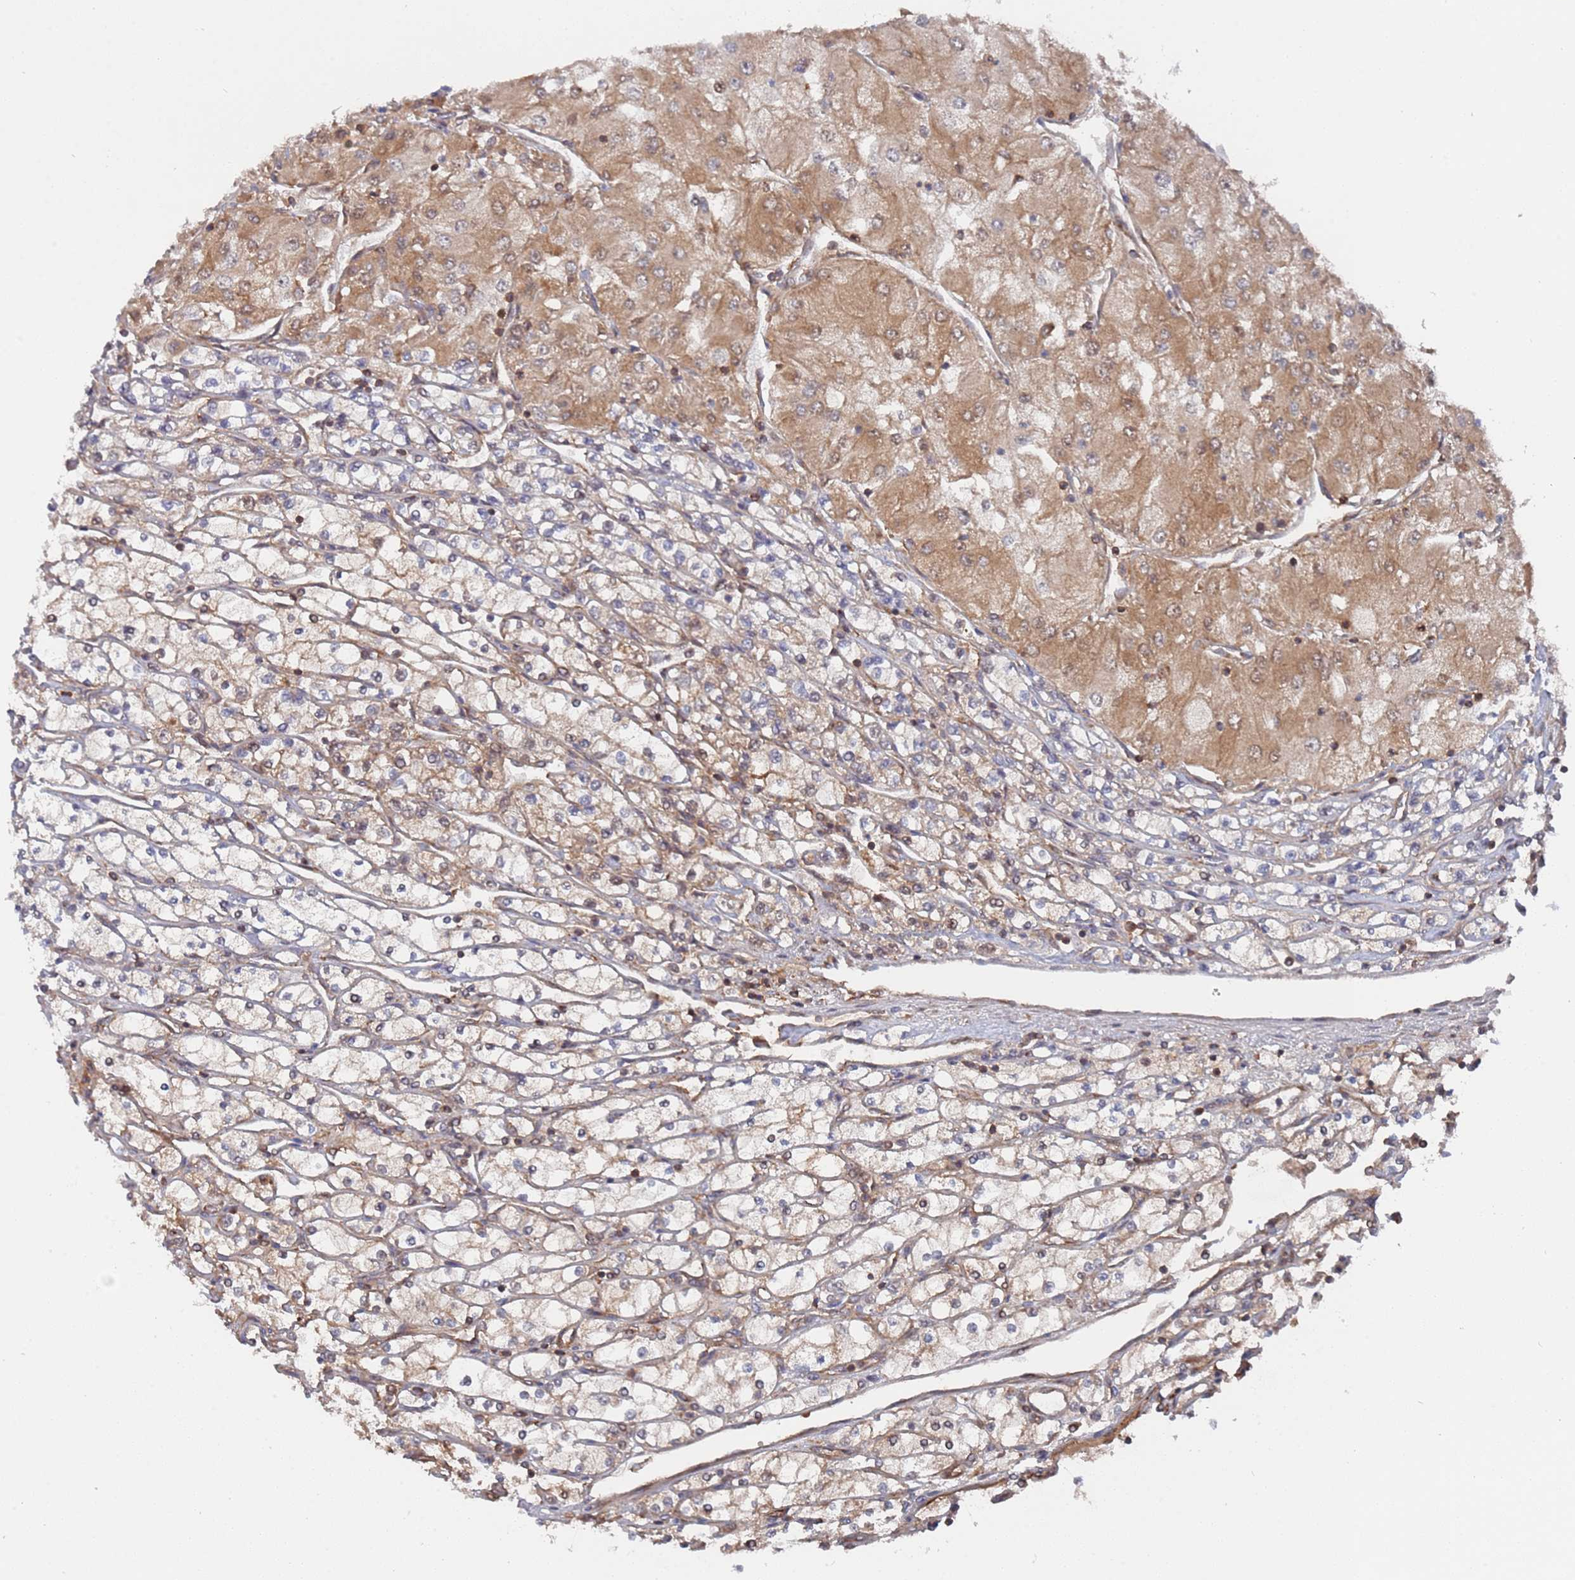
{"staining": {"intensity": "moderate", "quantity": "25%-75%", "location": "cytoplasmic/membranous"}, "tissue": "renal cancer", "cell_type": "Tumor cells", "image_type": "cancer", "snomed": [{"axis": "morphology", "description": "Adenocarcinoma, NOS"}, {"axis": "topography", "description": "Kidney"}], "caption": "Moderate cytoplasmic/membranous expression for a protein is present in approximately 25%-75% of tumor cells of renal cancer (adenocarcinoma) using IHC.", "gene": "DDX60", "patient": {"sex": "male", "age": 80}}